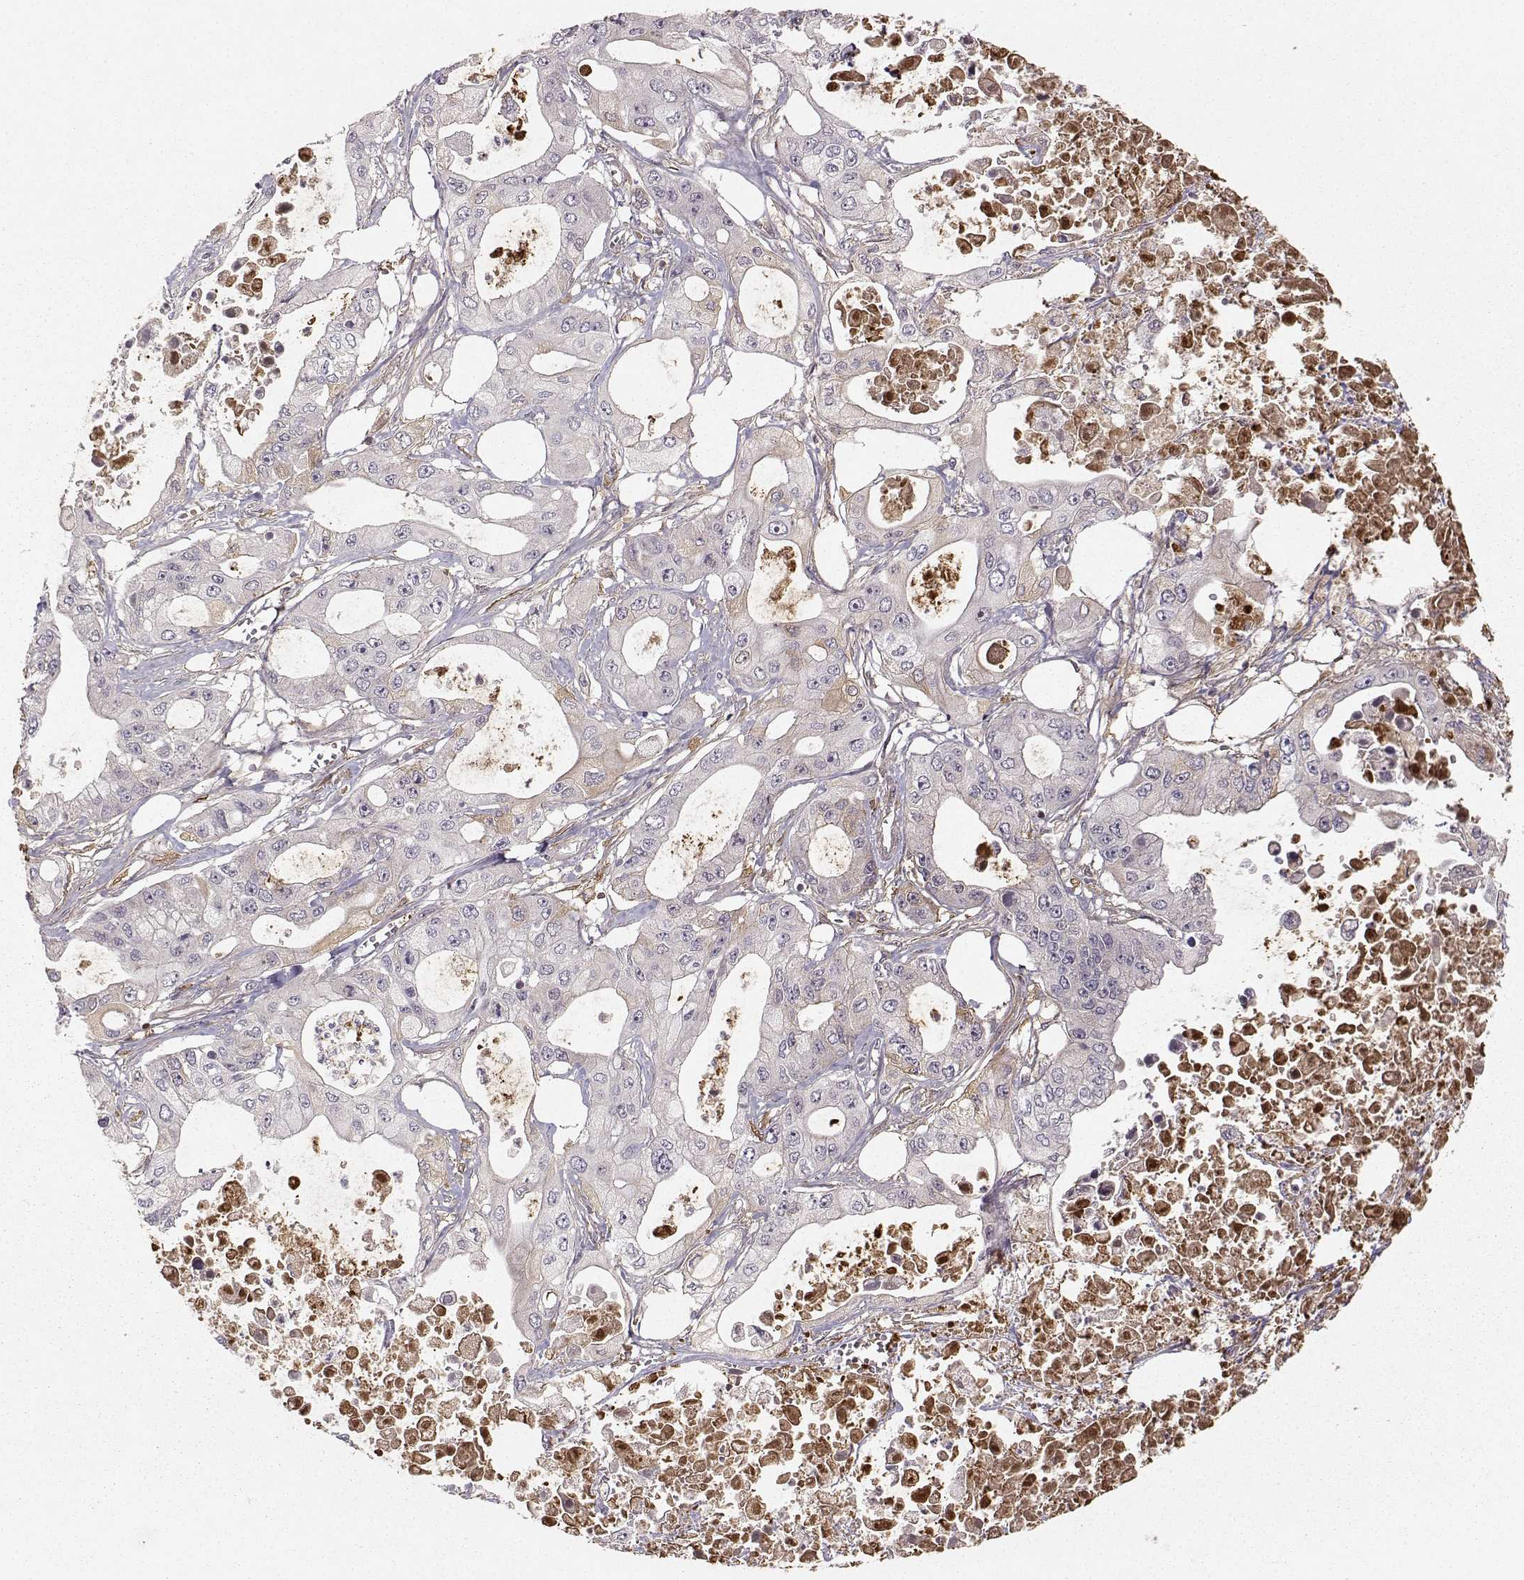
{"staining": {"intensity": "negative", "quantity": "none", "location": "none"}, "tissue": "pancreatic cancer", "cell_type": "Tumor cells", "image_type": "cancer", "snomed": [{"axis": "morphology", "description": "Adenocarcinoma, NOS"}, {"axis": "topography", "description": "Pancreas"}], "caption": "IHC of pancreatic cancer demonstrates no expression in tumor cells.", "gene": "WNT6", "patient": {"sex": "male", "age": 70}}